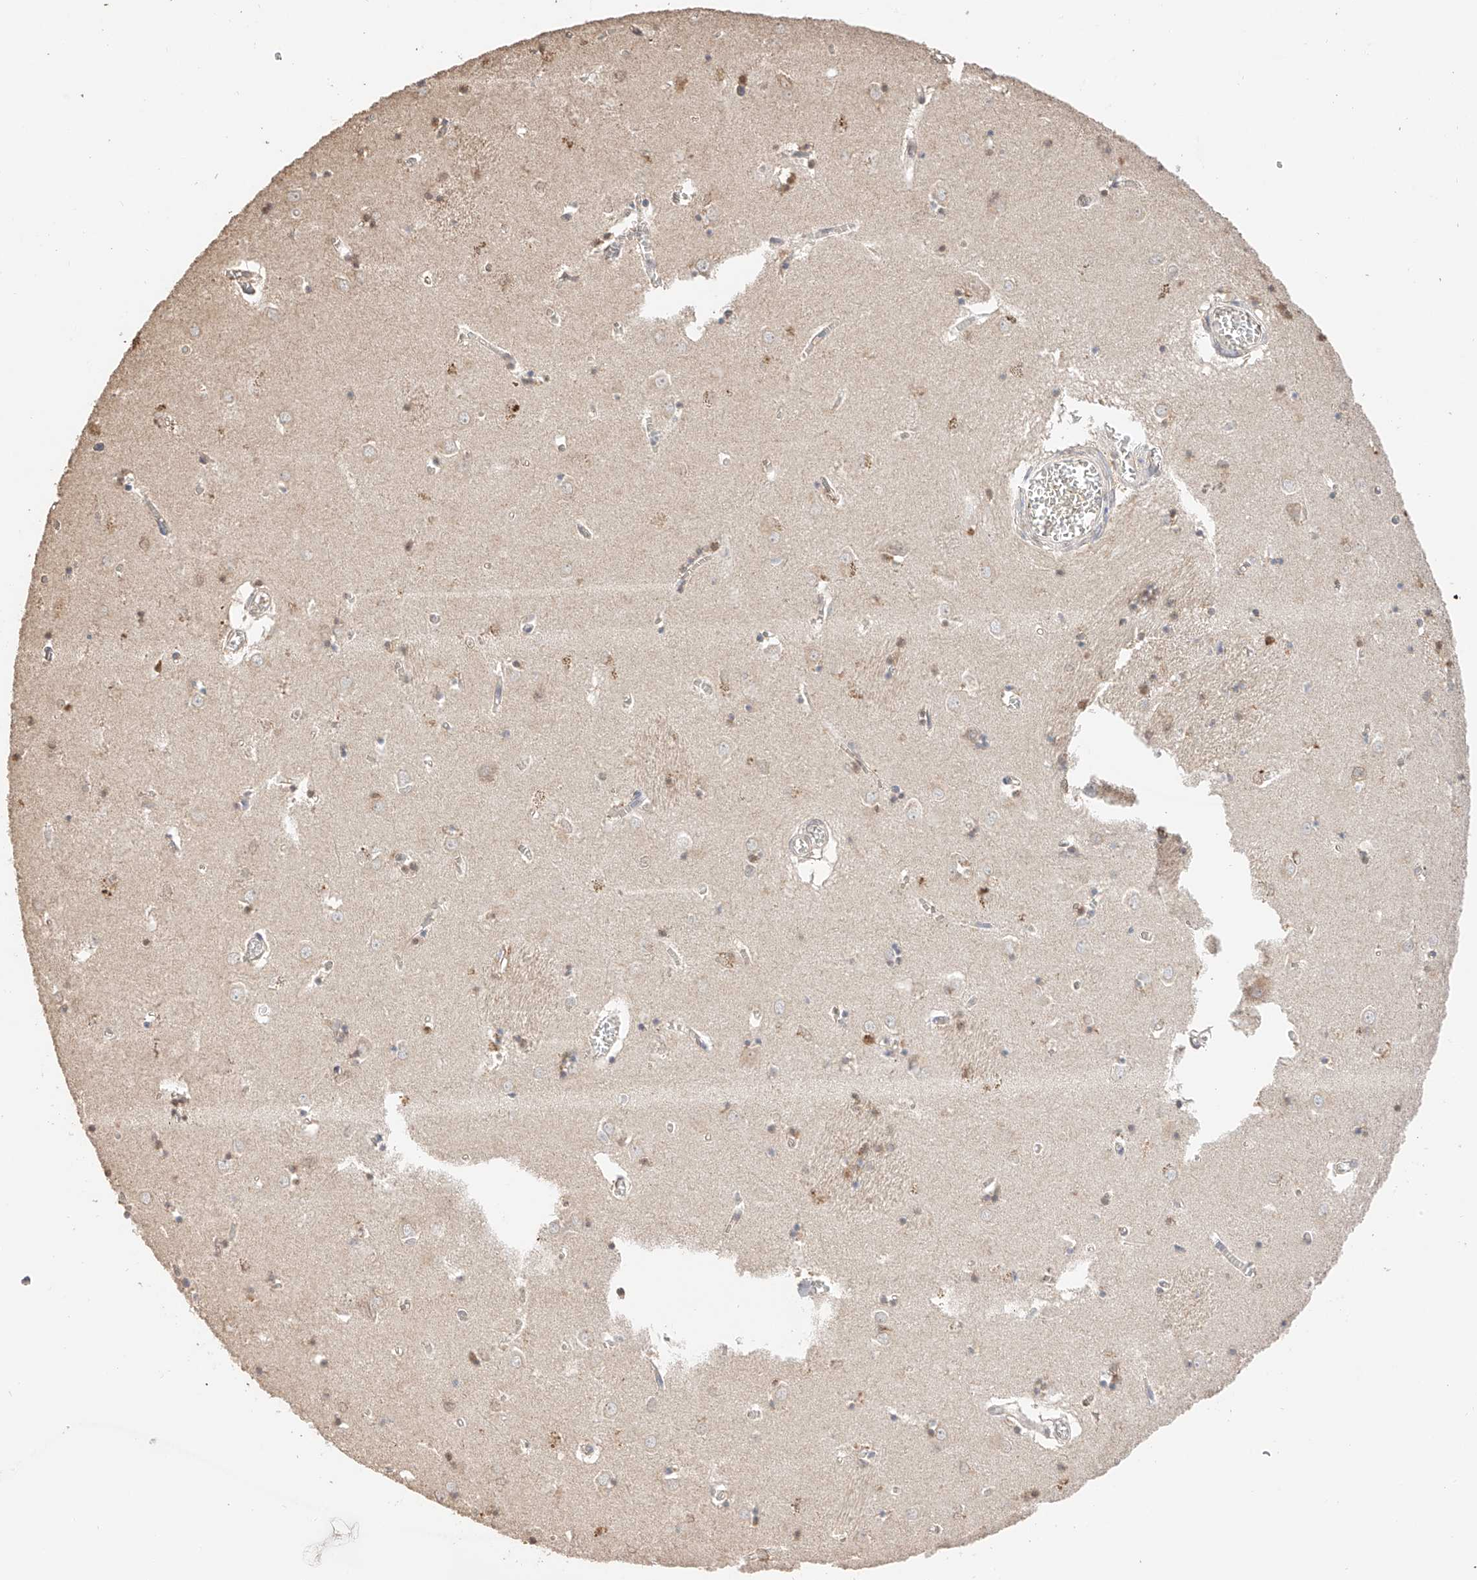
{"staining": {"intensity": "weak", "quantity": "<25%", "location": "cytoplasmic/membranous"}, "tissue": "caudate", "cell_type": "Glial cells", "image_type": "normal", "snomed": [{"axis": "morphology", "description": "Normal tissue, NOS"}, {"axis": "topography", "description": "Lateral ventricle wall"}], "caption": "This is an immunohistochemistry histopathology image of unremarkable caudate. There is no positivity in glial cells.", "gene": "IL22RA2", "patient": {"sex": "male", "age": 70}}